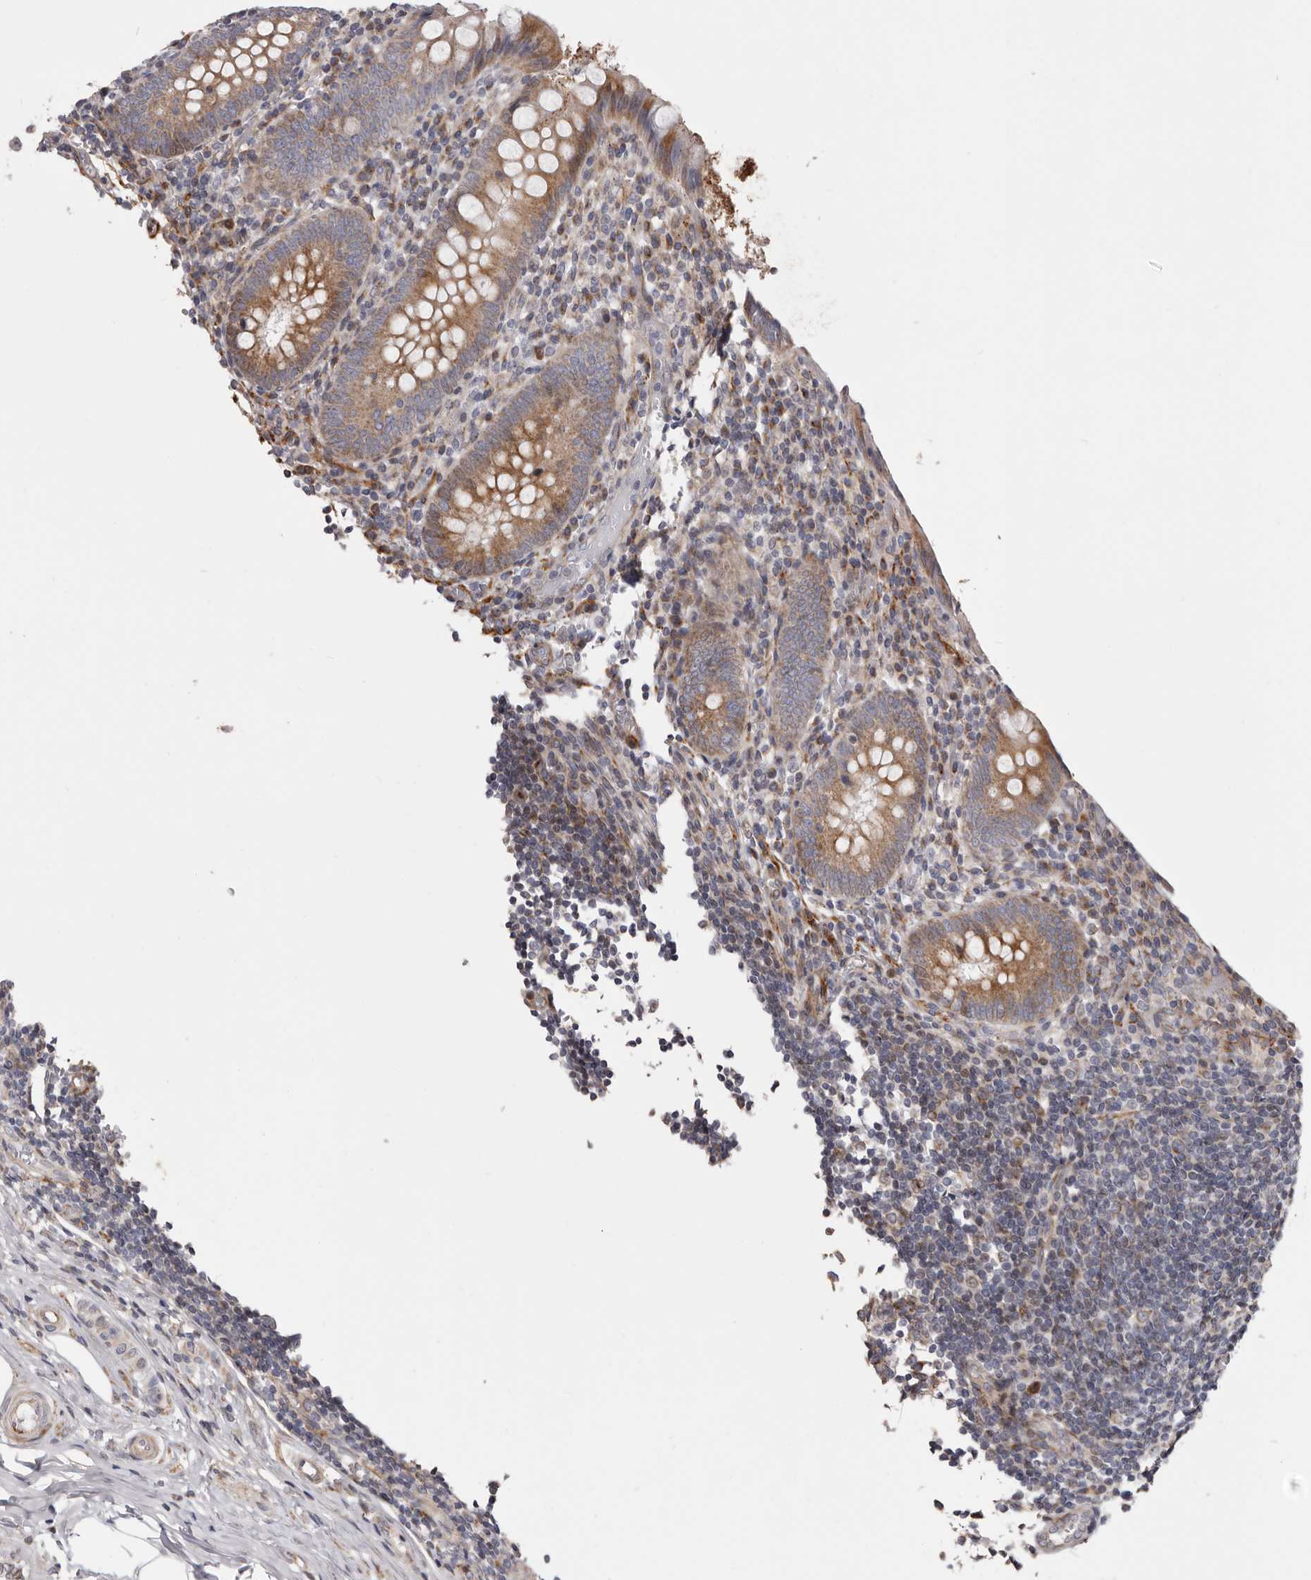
{"staining": {"intensity": "moderate", "quantity": ">75%", "location": "cytoplasmic/membranous"}, "tissue": "appendix", "cell_type": "Glandular cells", "image_type": "normal", "snomed": [{"axis": "morphology", "description": "Normal tissue, NOS"}, {"axis": "topography", "description": "Appendix"}], "caption": "Protein staining of normal appendix displays moderate cytoplasmic/membranous positivity in approximately >75% of glandular cells. The staining was performed using DAB, with brown indicating positive protein expression. Nuclei are stained blue with hematoxylin.", "gene": "TIMM17B", "patient": {"sex": "female", "age": 17}}